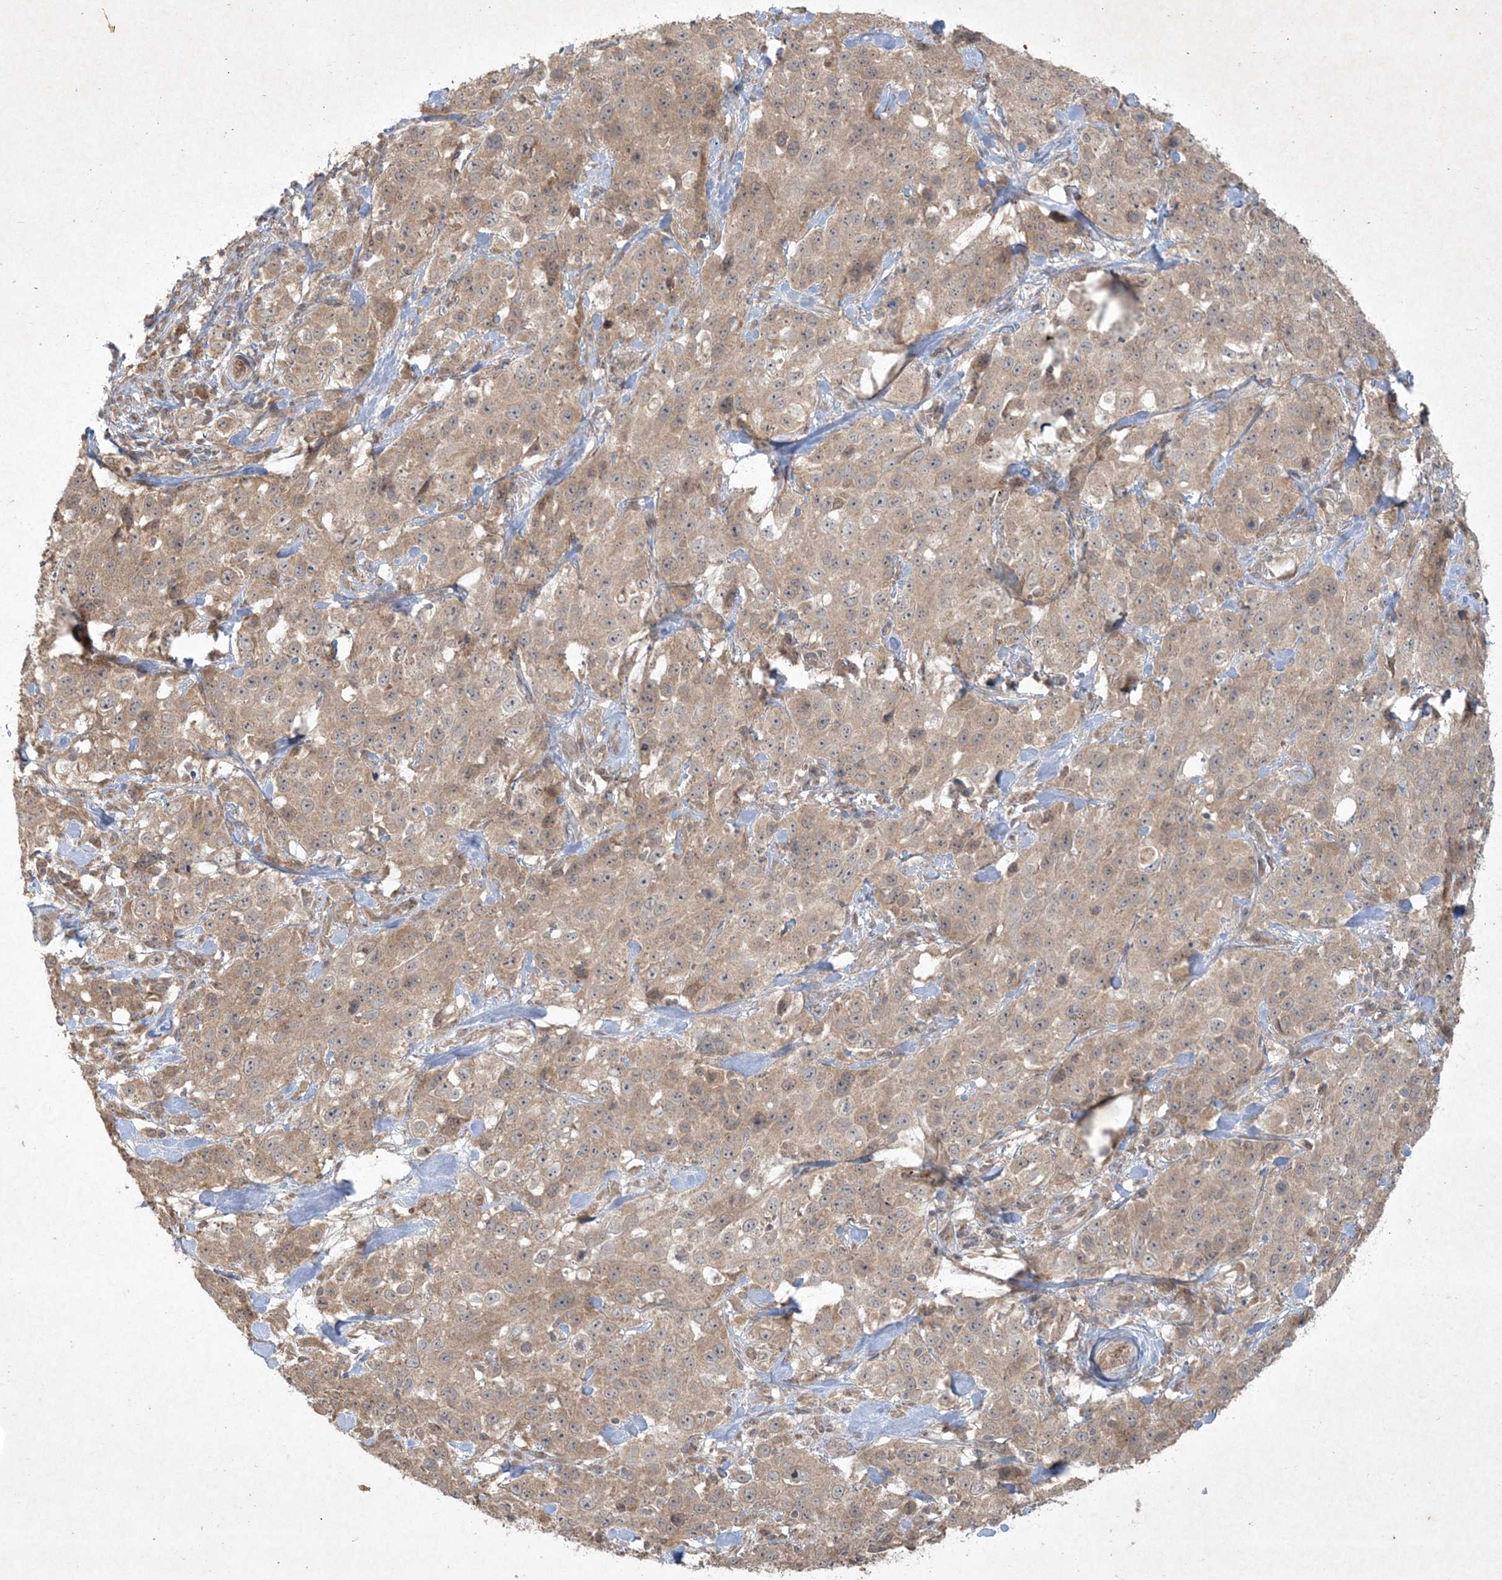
{"staining": {"intensity": "moderate", "quantity": ">75%", "location": "cytoplasmic/membranous,nuclear"}, "tissue": "stomach cancer", "cell_type": "Tumor cells", "image_type": "cancer", "snomed": [{"axis": "morphology", "description": "Normal tissue, NOS"}, {"axis": "morphology", "description": "Adenocarcinoma, NOS"}, {"axis": "topography", "description": "Lymph node"}, {"axis": "topography", "description": "Stomach"}], "caption": "Tumor cells display moderate cytoplasmic/membranous and nuclear positivity in approximately >75% of cells in stomach cancer (adenocarcinoma).", "gene": "NRBP2", "patient": {"sex": "male", "age": 48}}